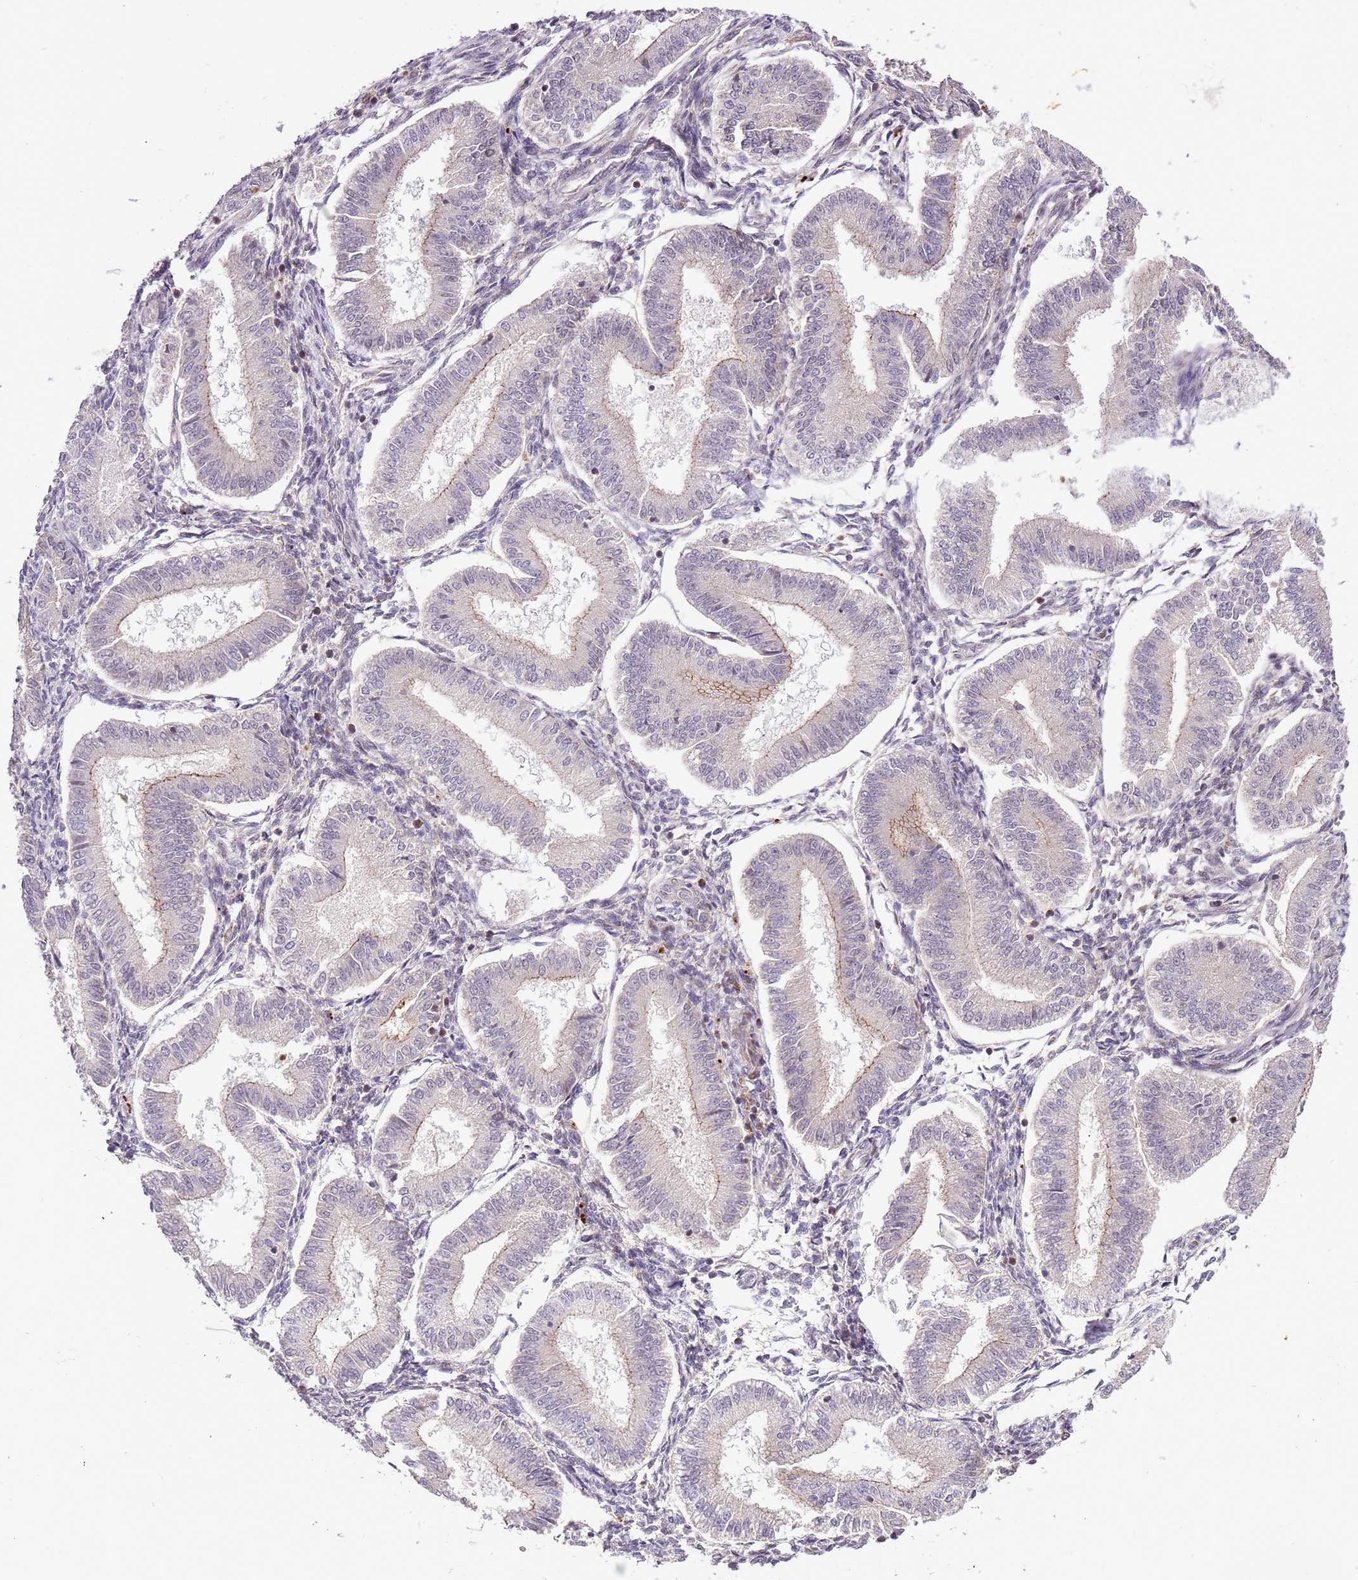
{"staining": {"intensity": "moderate", "quantity": "<25%", "location": "nuclear"}, "tissue": "endometrium", "cell_type": "Cells in endometrial stroma", "image_type": "normal", "snomed": [{"axis": "morphology", "description": "Normal tissue, NOS"}, {"axis": "topography", "description": "Endometrium"}], "caption": "Endometrium stained for a protein (brown) reveals moderate nuclear positive staining in approximately <25% of cells in endometrial stroma.", "gene": "ULK3", "patient": {"sex": "female", "age": 39}}